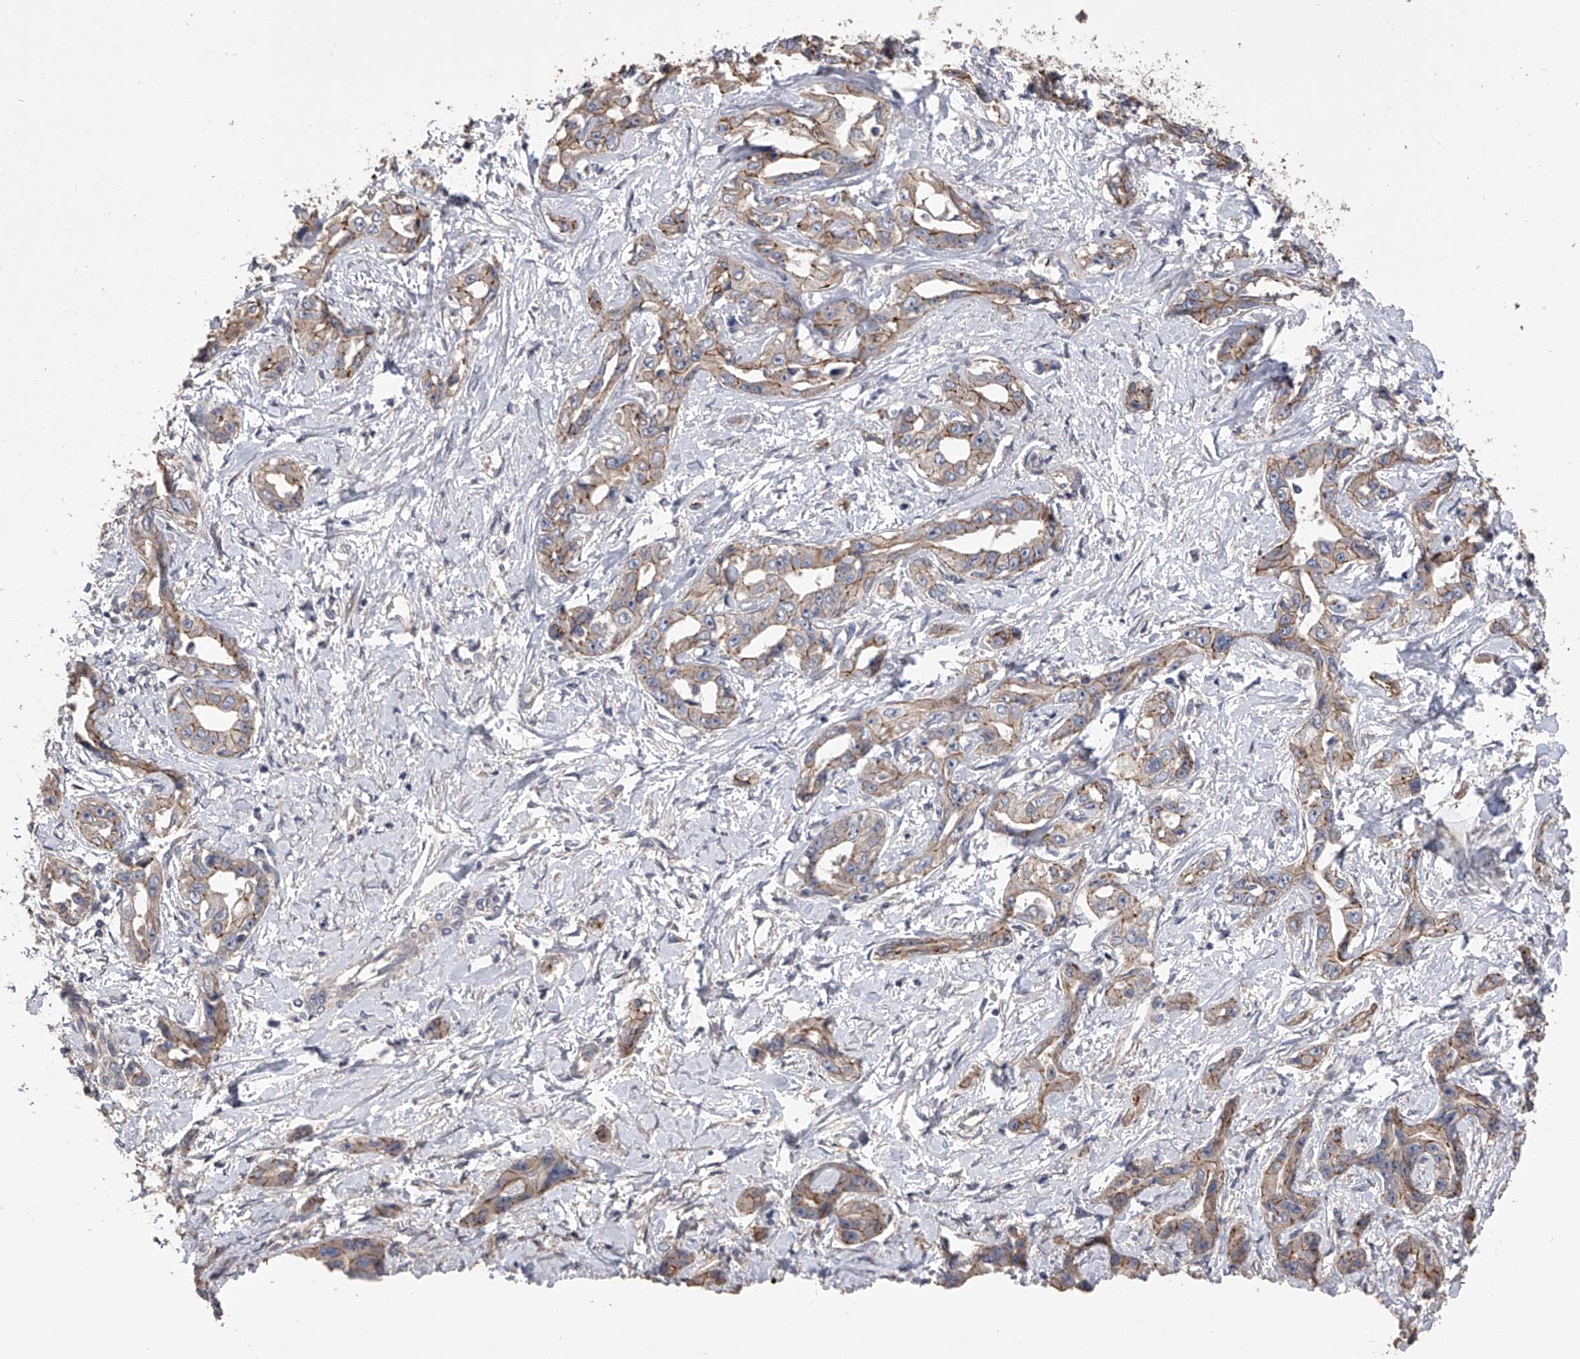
{"staining": {"intensity": "moderate", "quantity": "25%-75%", "location": "cytoplasmic/membranous"}, "tissue": "liver cancer", "cell_type": "Tumor cells", "image_type": "cancer", "snomed": [{"axis": "morphology", "description": "Cholangiocarcinoma"}, {"axis": "topography", "description": "Liver"}], "caption": "Protein analysis of liver cancer tissue demonstrates moderate cytoplasmic/membranous positivity in about 25%-75% of tumor cells.", "gene": "ZNF343", "patient": {"sex": "male", "age": 59}}